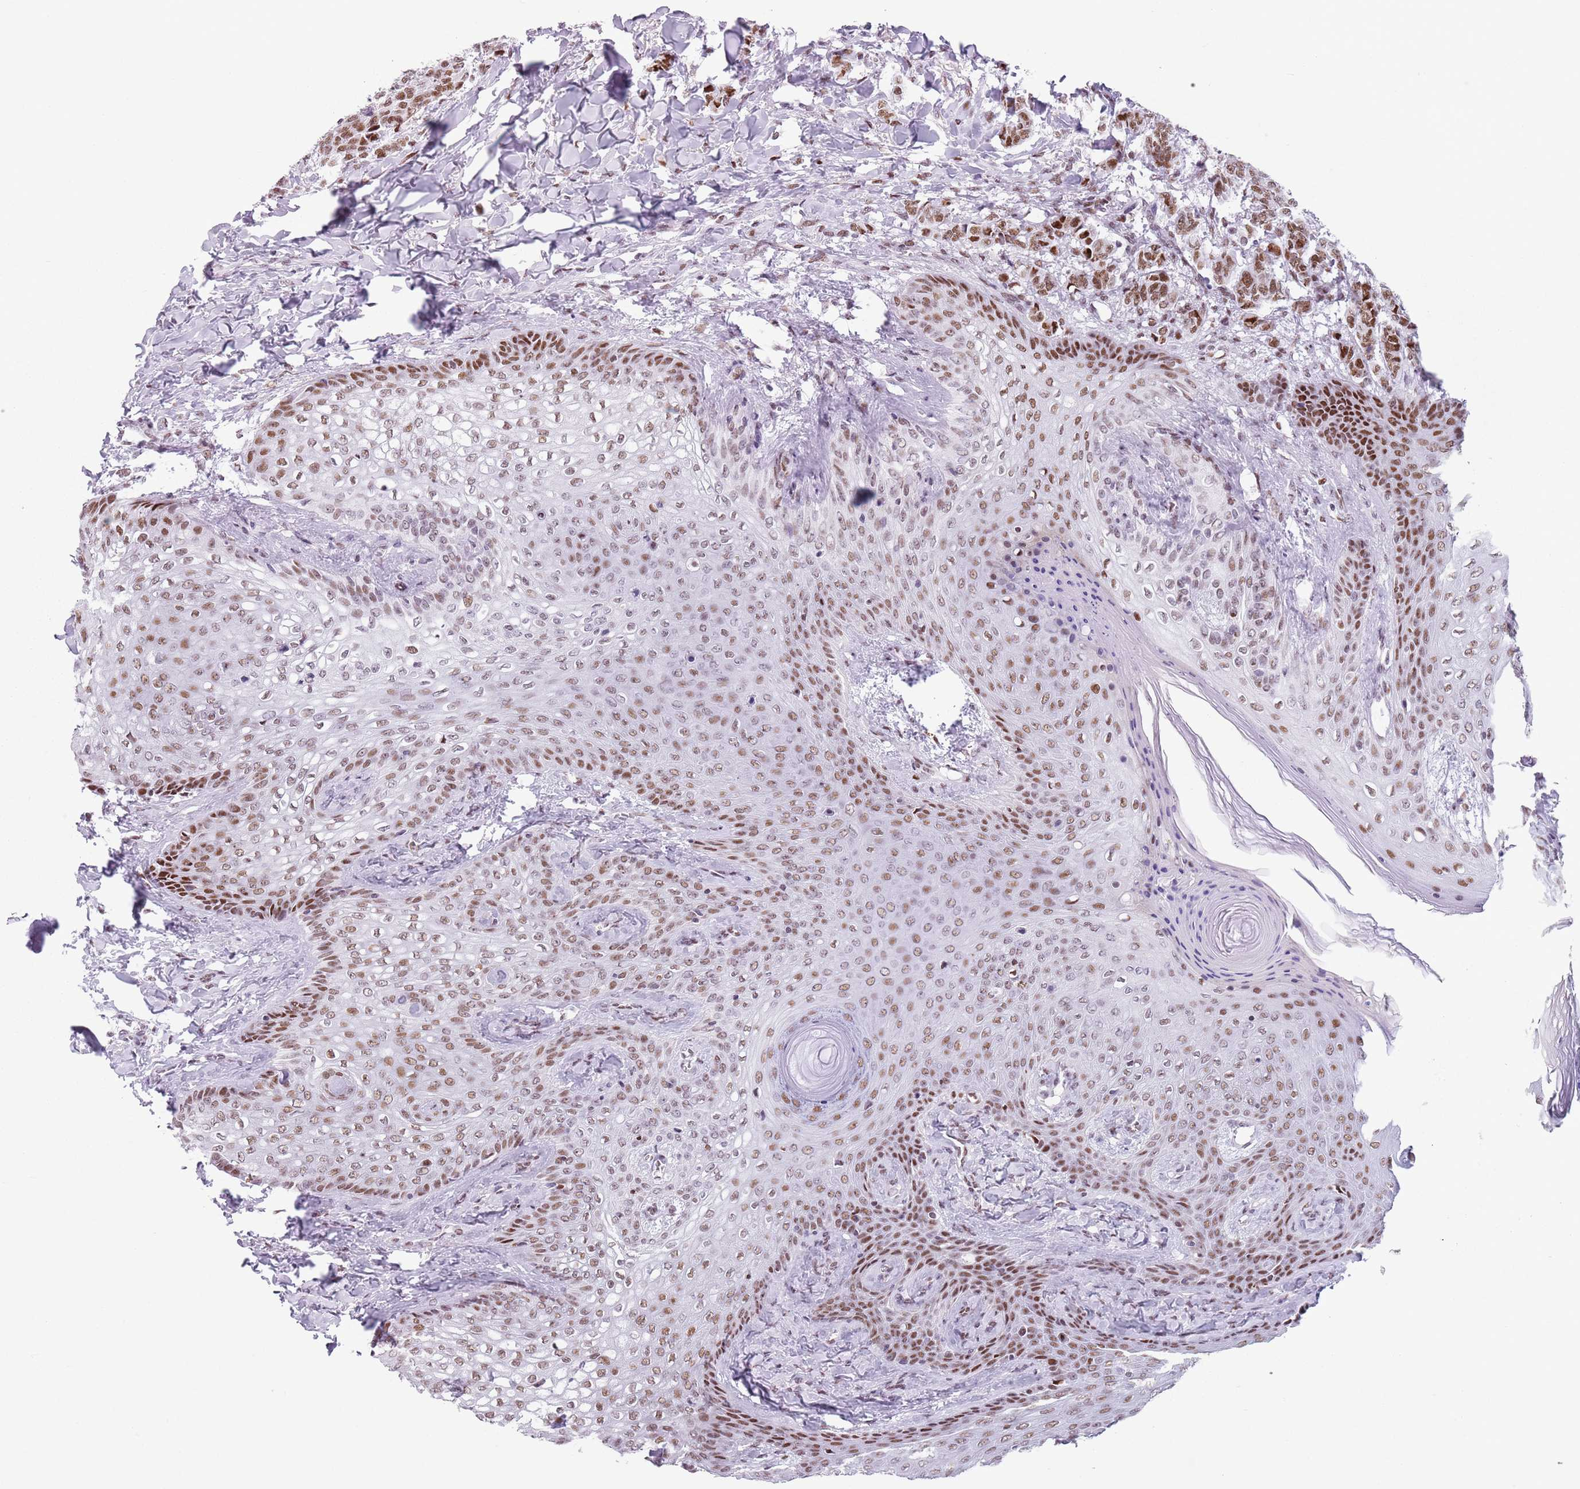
{"staining": {"intensity": "moderate", "quantity": ">75%", "location": "nuclear"}, "tissue": "breast cancer", "cell_type": "Tumor cells", "image_type": "cancer", "snomed": [{"axis": "morphology", "description": "Duct carcinoma"}, {"axis": "topography", "description": "Breast"}], "caption": "Protein staining of invasive ductal carcinoma (breast) tissue demonstrates moderate nuclear positivity in approximately >75% of tumor cells. Immunohistochemistry (ihc) stains the protein in brown and the nuclei are stained blue.", "gene": "FAM104B", "patient": {"sex": "female", "age": 40}}